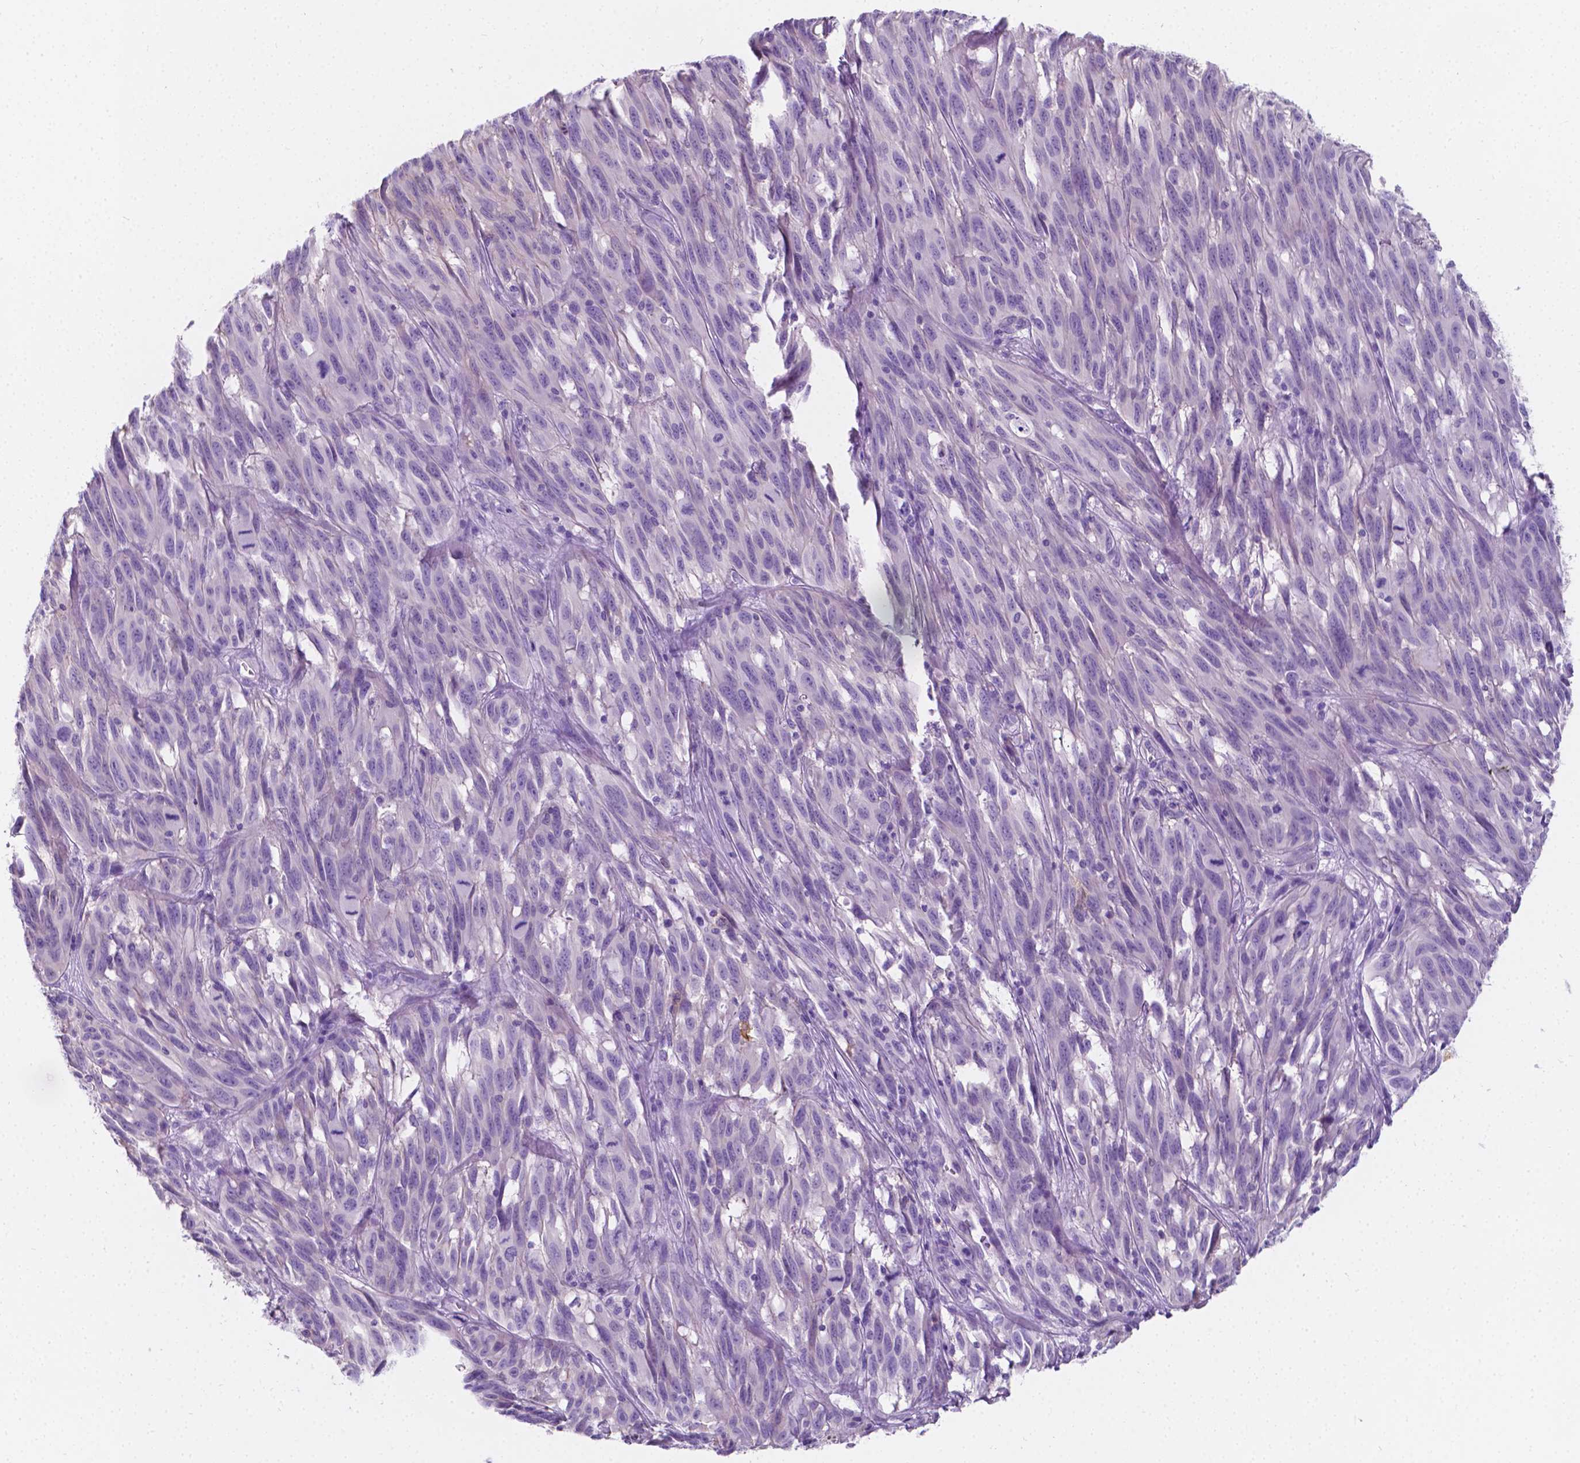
{"staining": {"intensity": "negative", "quantity": "none", "location": "none"}, "tissue": "melanoma", "cell_type": "Tumor cells", "image_type": "cancer", "snomed": [{"axis": "morphology", "description": "Malignant melanoma, NOS"}, {"axis": "topography", "description": "Vulva, labia, clitoris and Bartholin´s gland, NO"}], "caption": "The immunohistochemistry (IHC) image has no significant staining in tumor cells of melanoma tissue.", "gene": "GNAO1", "patient": {"sex": "female", "age": 75}}